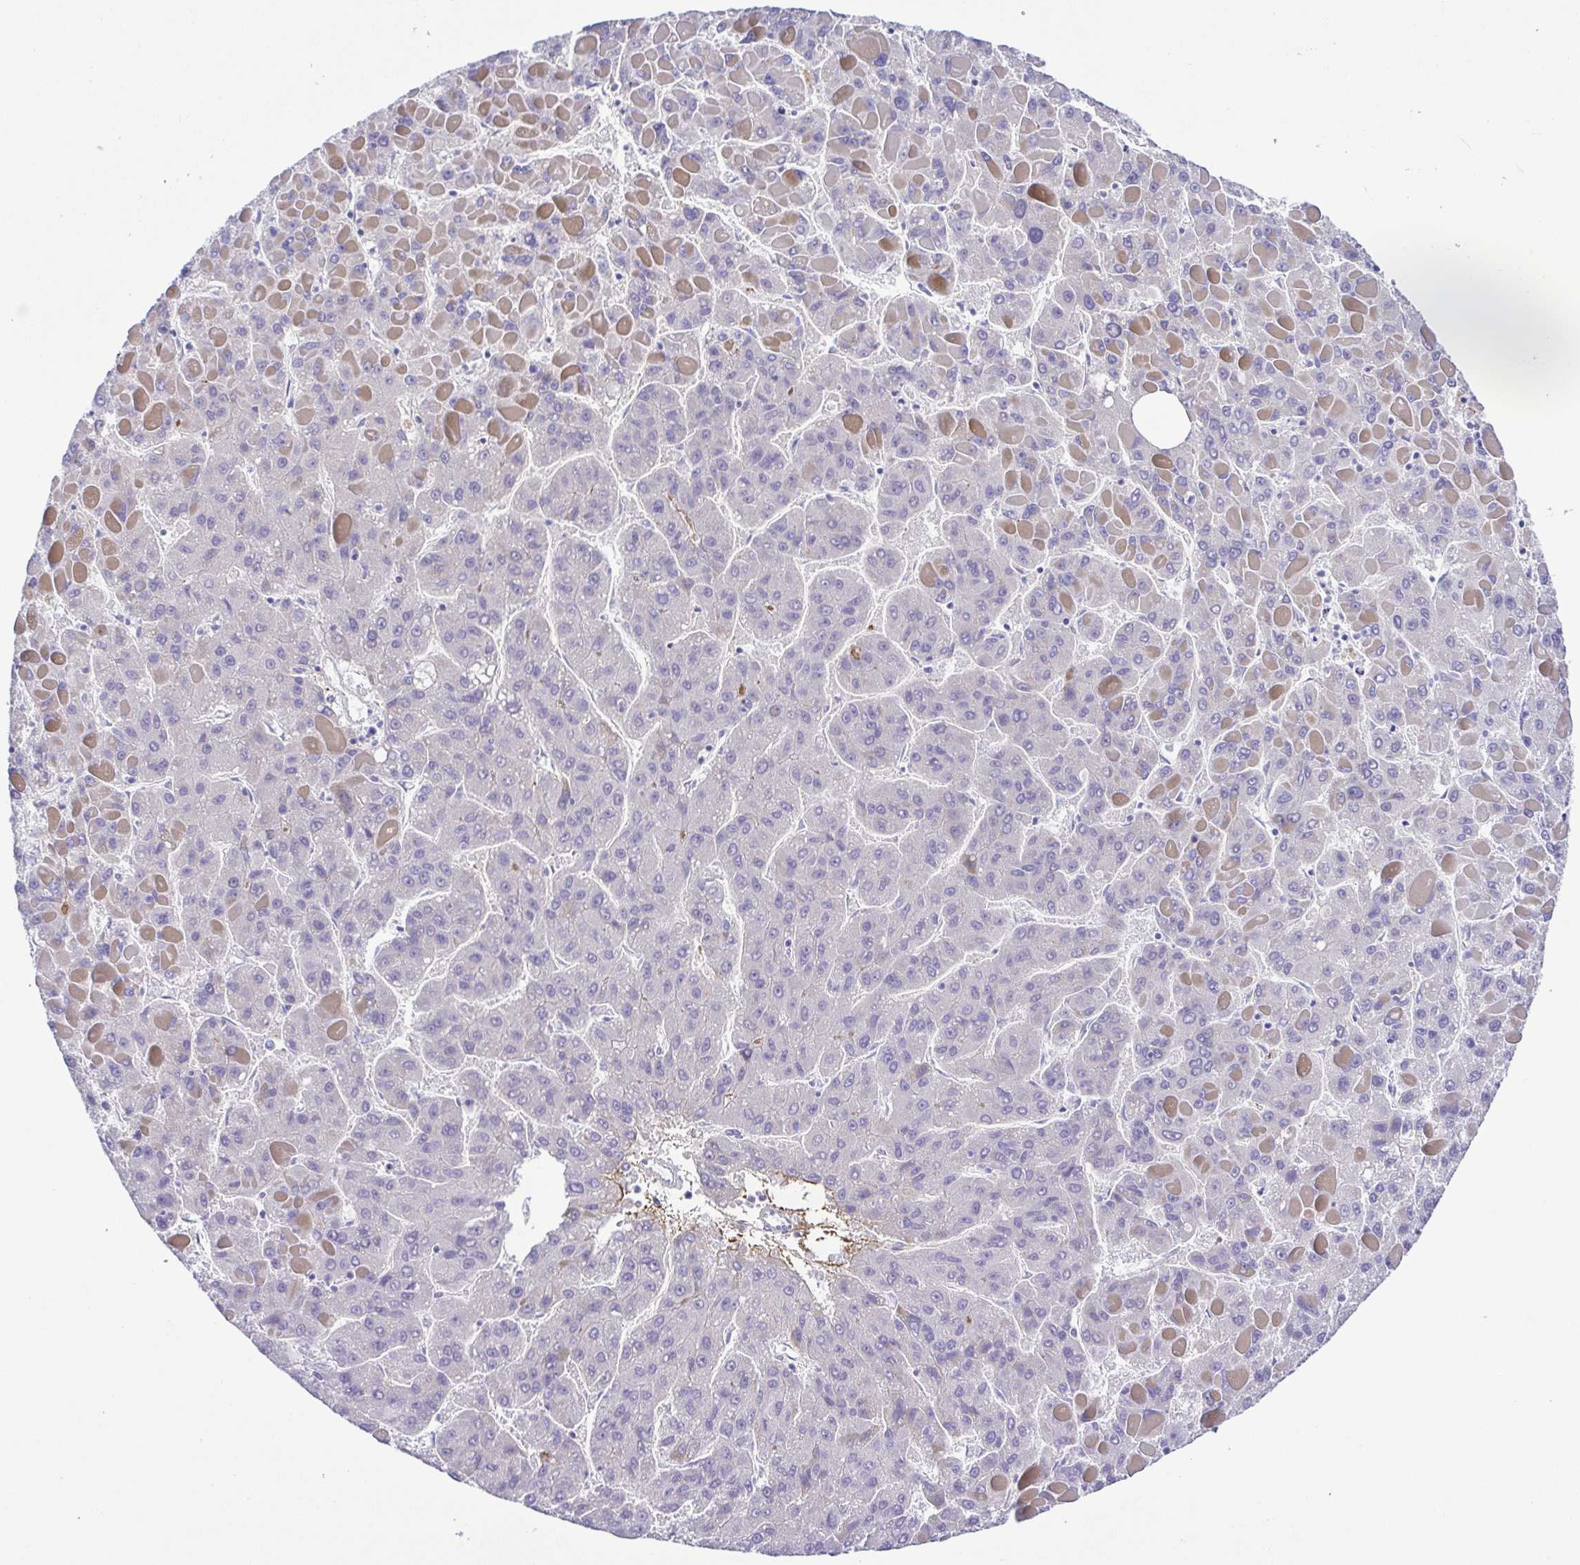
{"staining": {"intensity": "weak", "quantity": "<25%", "location": "cytoplasmic/membranous"}, "tissue": "liver cancer", "cell_type": "Tumor cells", "image_type": "cancer", "snomed": [{"axis": "morphology", "description": "Carcinoma, Hepatocellular, NOS"}, {"axis": "topography", "description": "Liver"}], "caption": "High power microscopy micrograph of an IHC image of liver cancer, revealing no significant staining in tumor cells.", "gene": "GABBR2", "patient": {"sex": "female", "age": 82}}